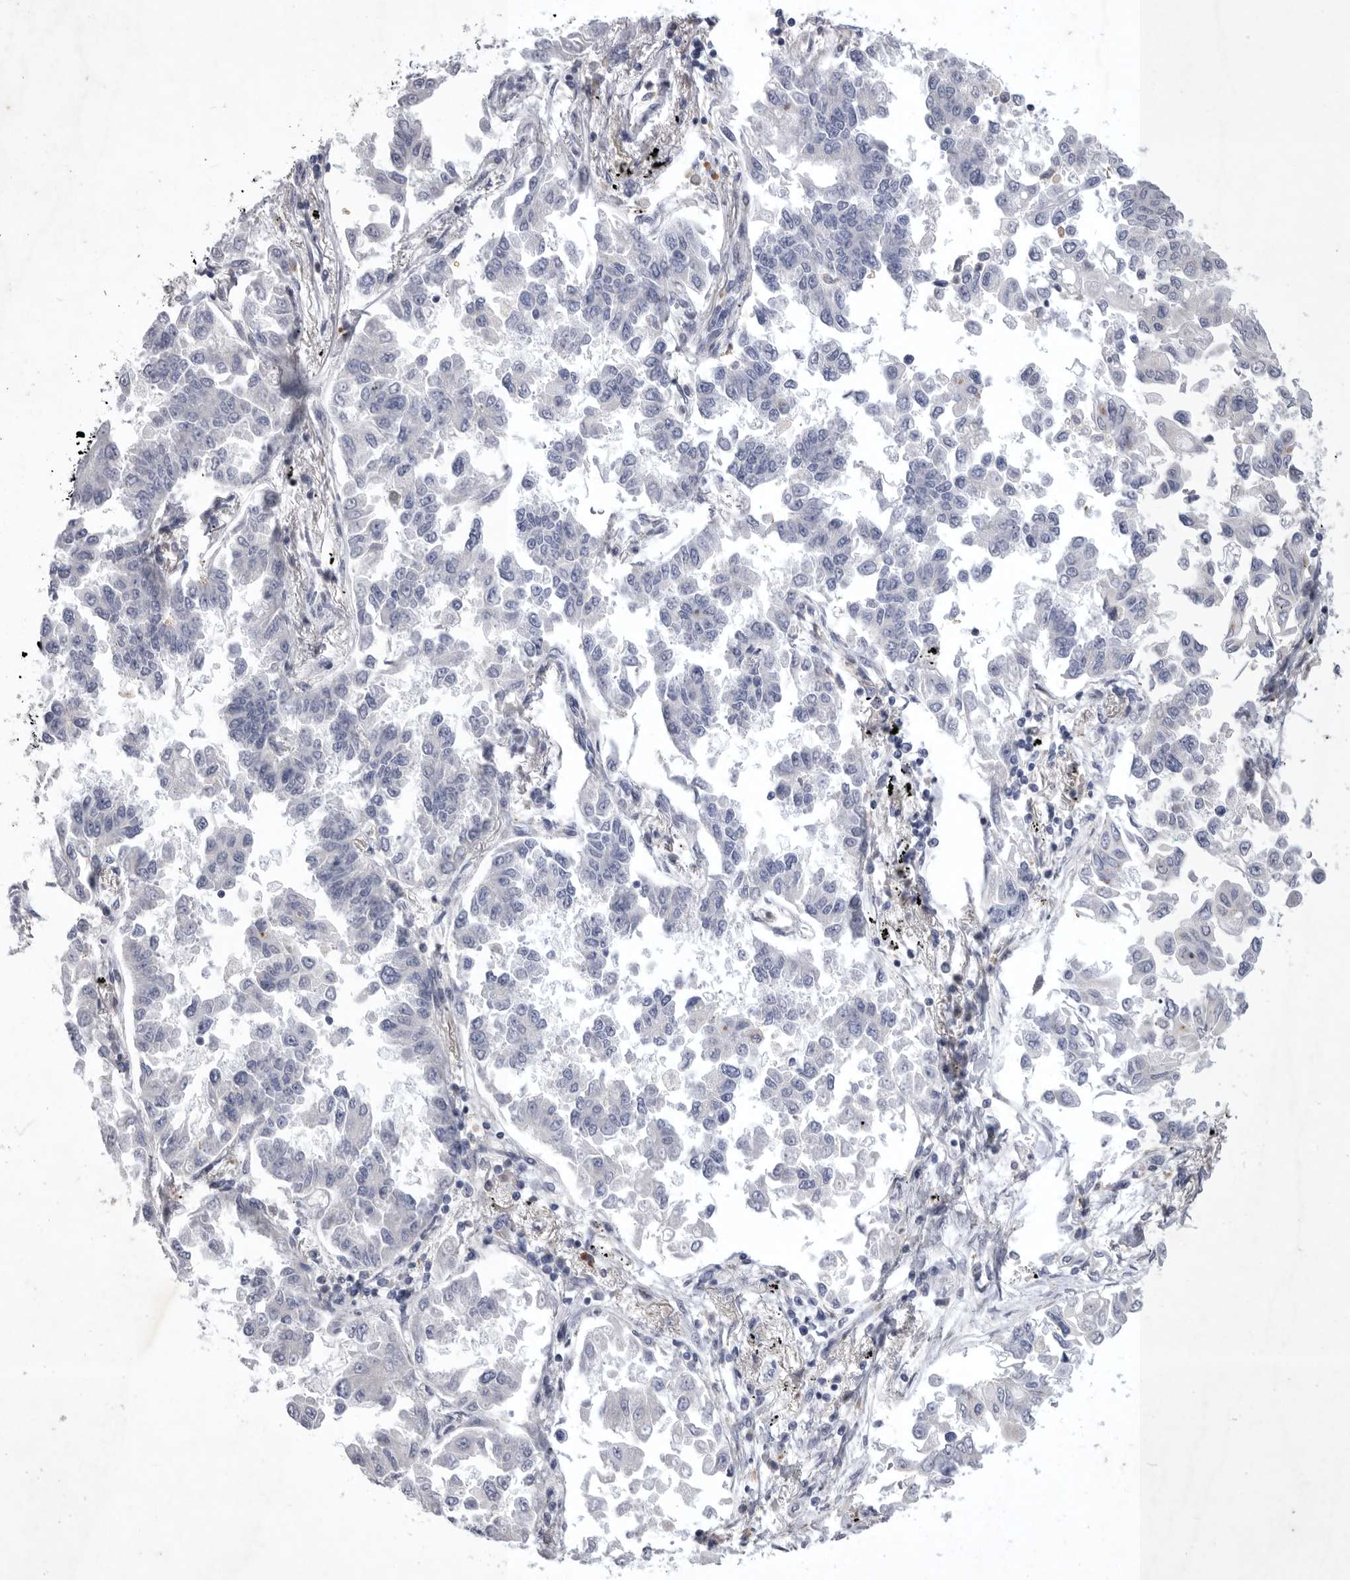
{"staining": {"intensity": "negative", "quantity": "none", "location": "none"}, "tissue": "lung cancer", "cell_type": "Tumor cells", "image_type": "cancer", "snomed": [{"axis": "morphology", "description": "Adenocarcinoma, NOS"}, {"axis": "topography", "description": "Lung"}], "caption": "Adenocarcinoma (lung) was stained to show a protein in brown. There is no significant expression in tumor cells. (Brightfield microscopy of DAB immunohistochemistry at high magnification).", "gene": "SIGLEC10", "patient": {"sex": "female", "age": 67}}